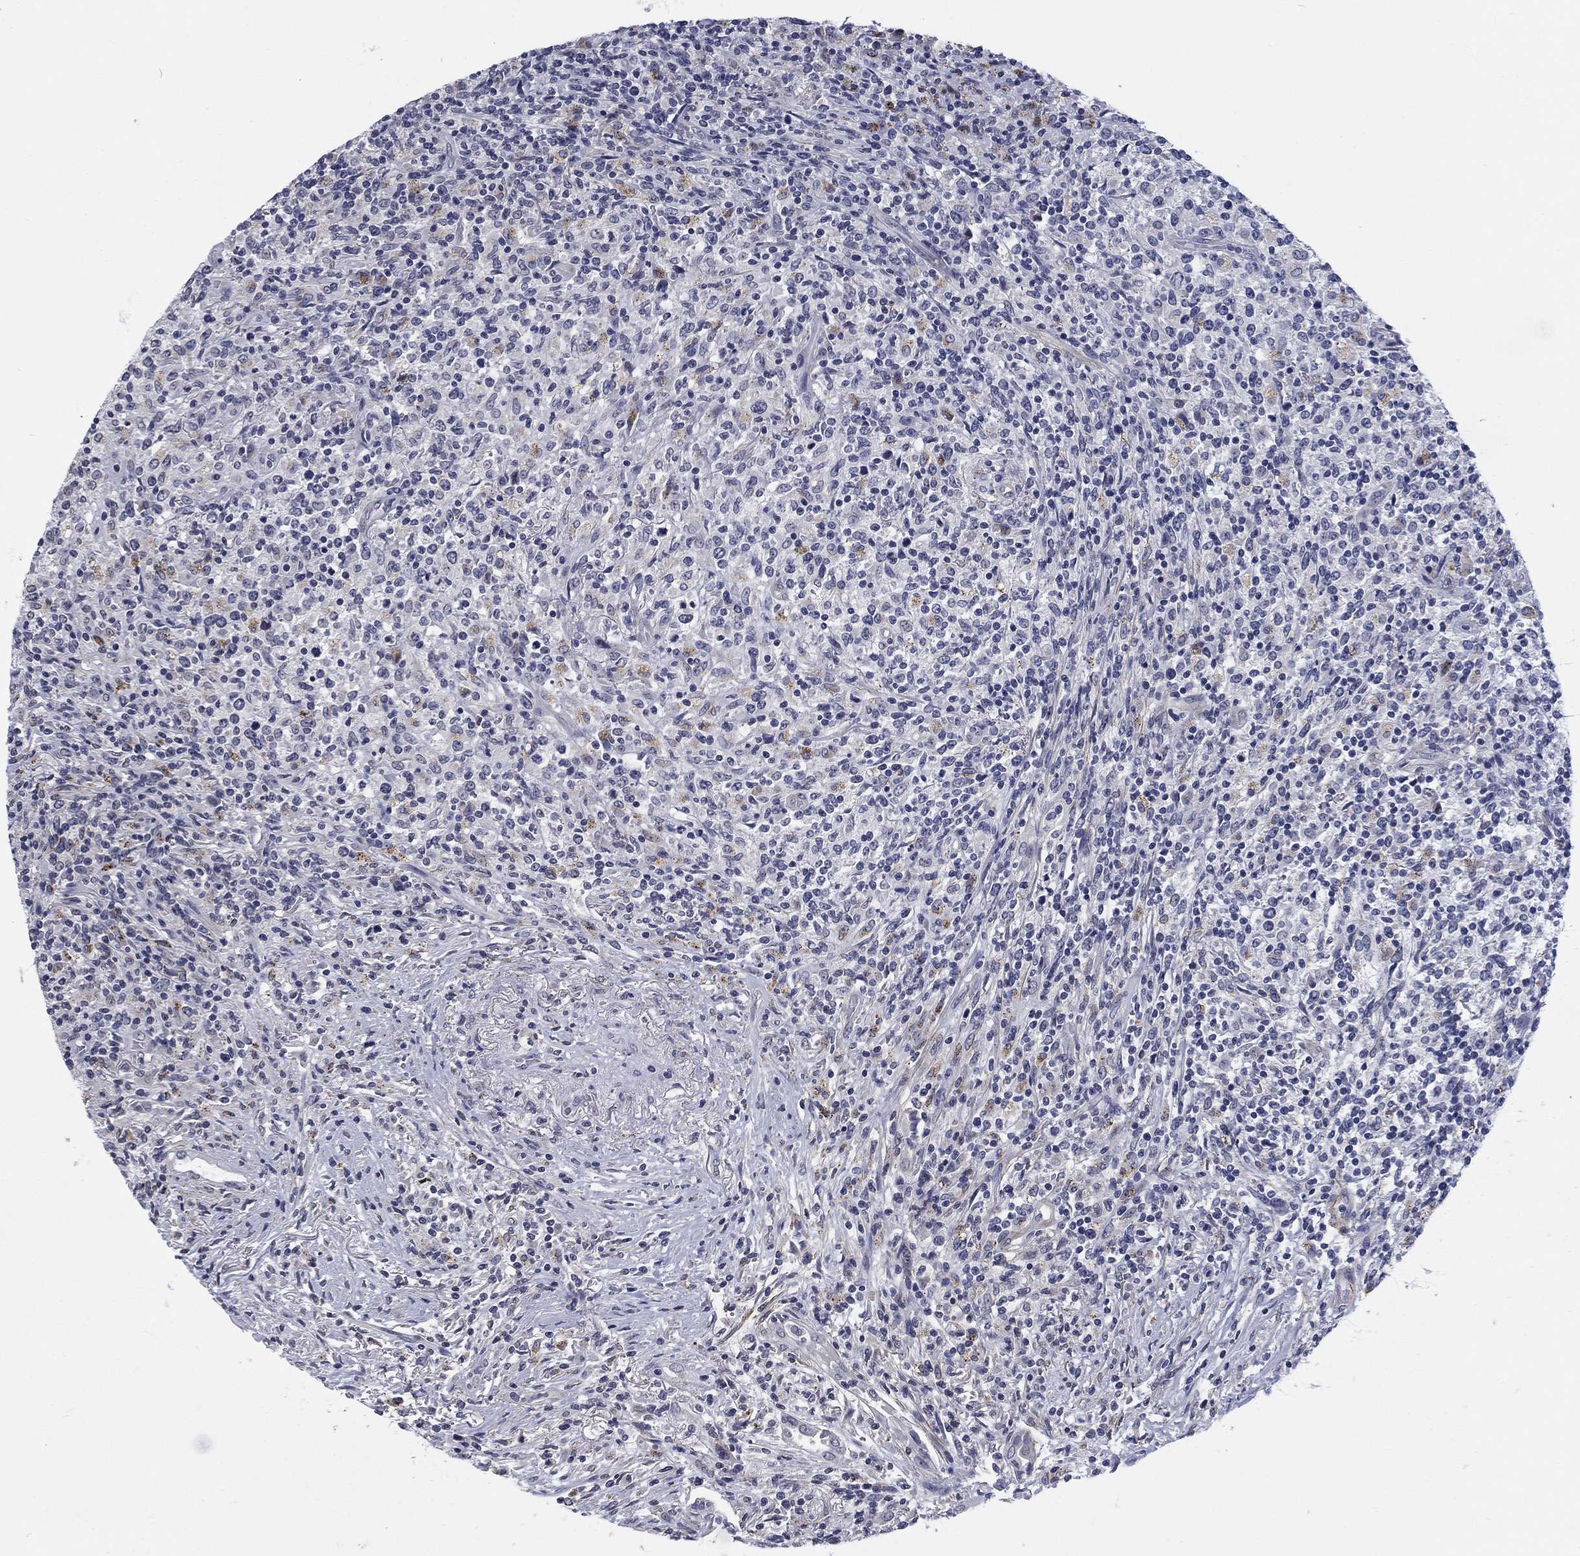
{"staining": {"intensity": "negative", "quantity": "none", "location": "none"}, "tissue": "lymphoma", "cell_type": "Tumor cells", "image_type": "cancer", "snomed": [{"axis": "morphology", "description": "Malignant lymphoma, non-Hodgkin's type, High grade"}, {"axis": "topography", "description": "Lung"}], "caption": "IHC of human malignant lymphoma, non-Hodgkin's type (high-grade) reveals no staining in tumor cells.", "gene": "OTUB2", "patient": {"sex": "male", "age": 79}}